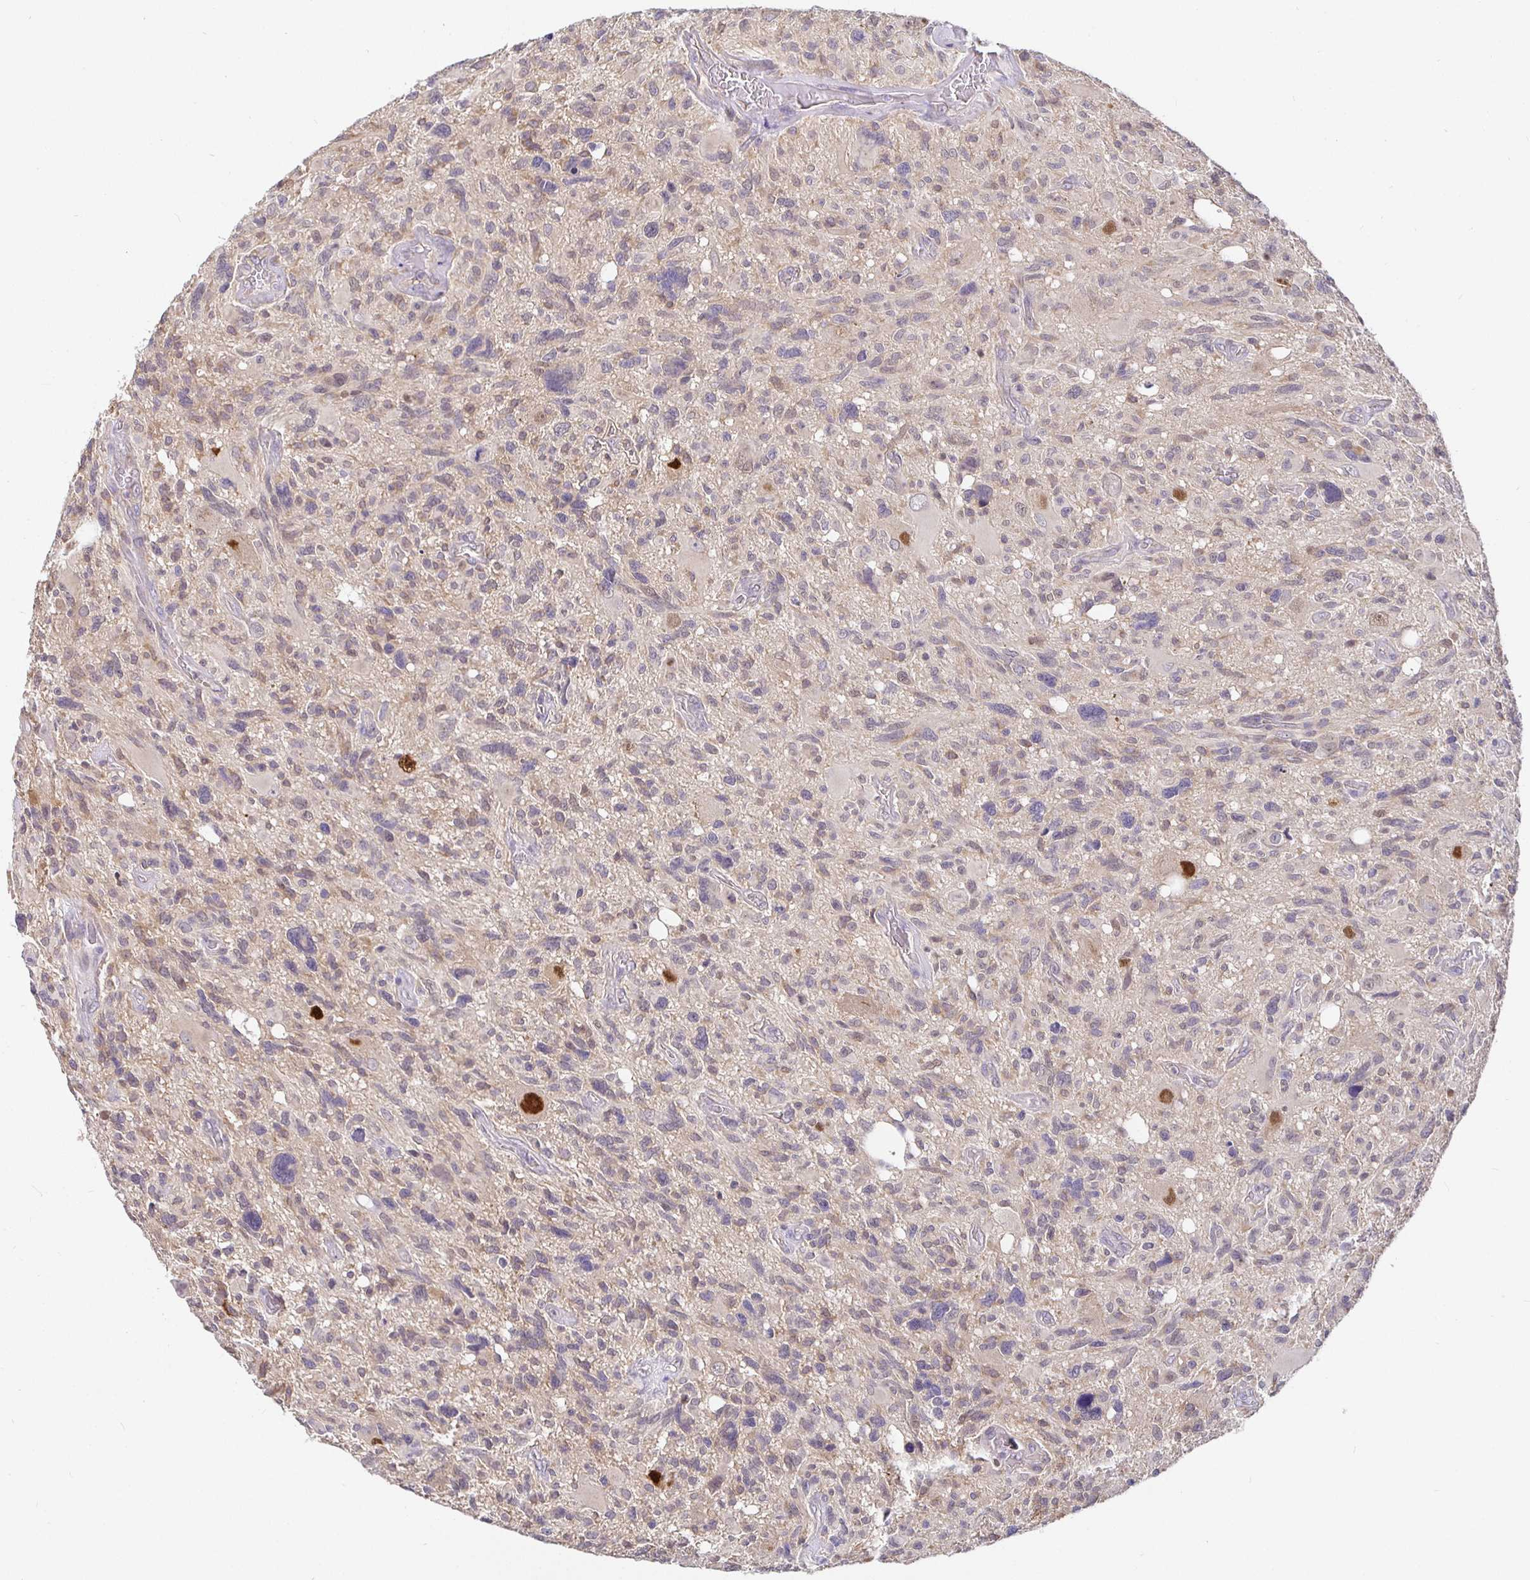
{"staining": {"intensity": "negative", "quantity": "none", "location": "none"}, "tissue": "glioma", "cell_type": "Tumor cells", "image_type": "cancer", "snomed": [{"axis": "morphology", "description": "Glioma, malignant, High grade"}, {"axis": "topography", "description": "Brain"}], "caption": "A histopathology image of human malignant glioma (high-grade) is negative for staining in tumor cells.", "gene": "SATB1", "patient": {"sex": "male", "age": 49}}